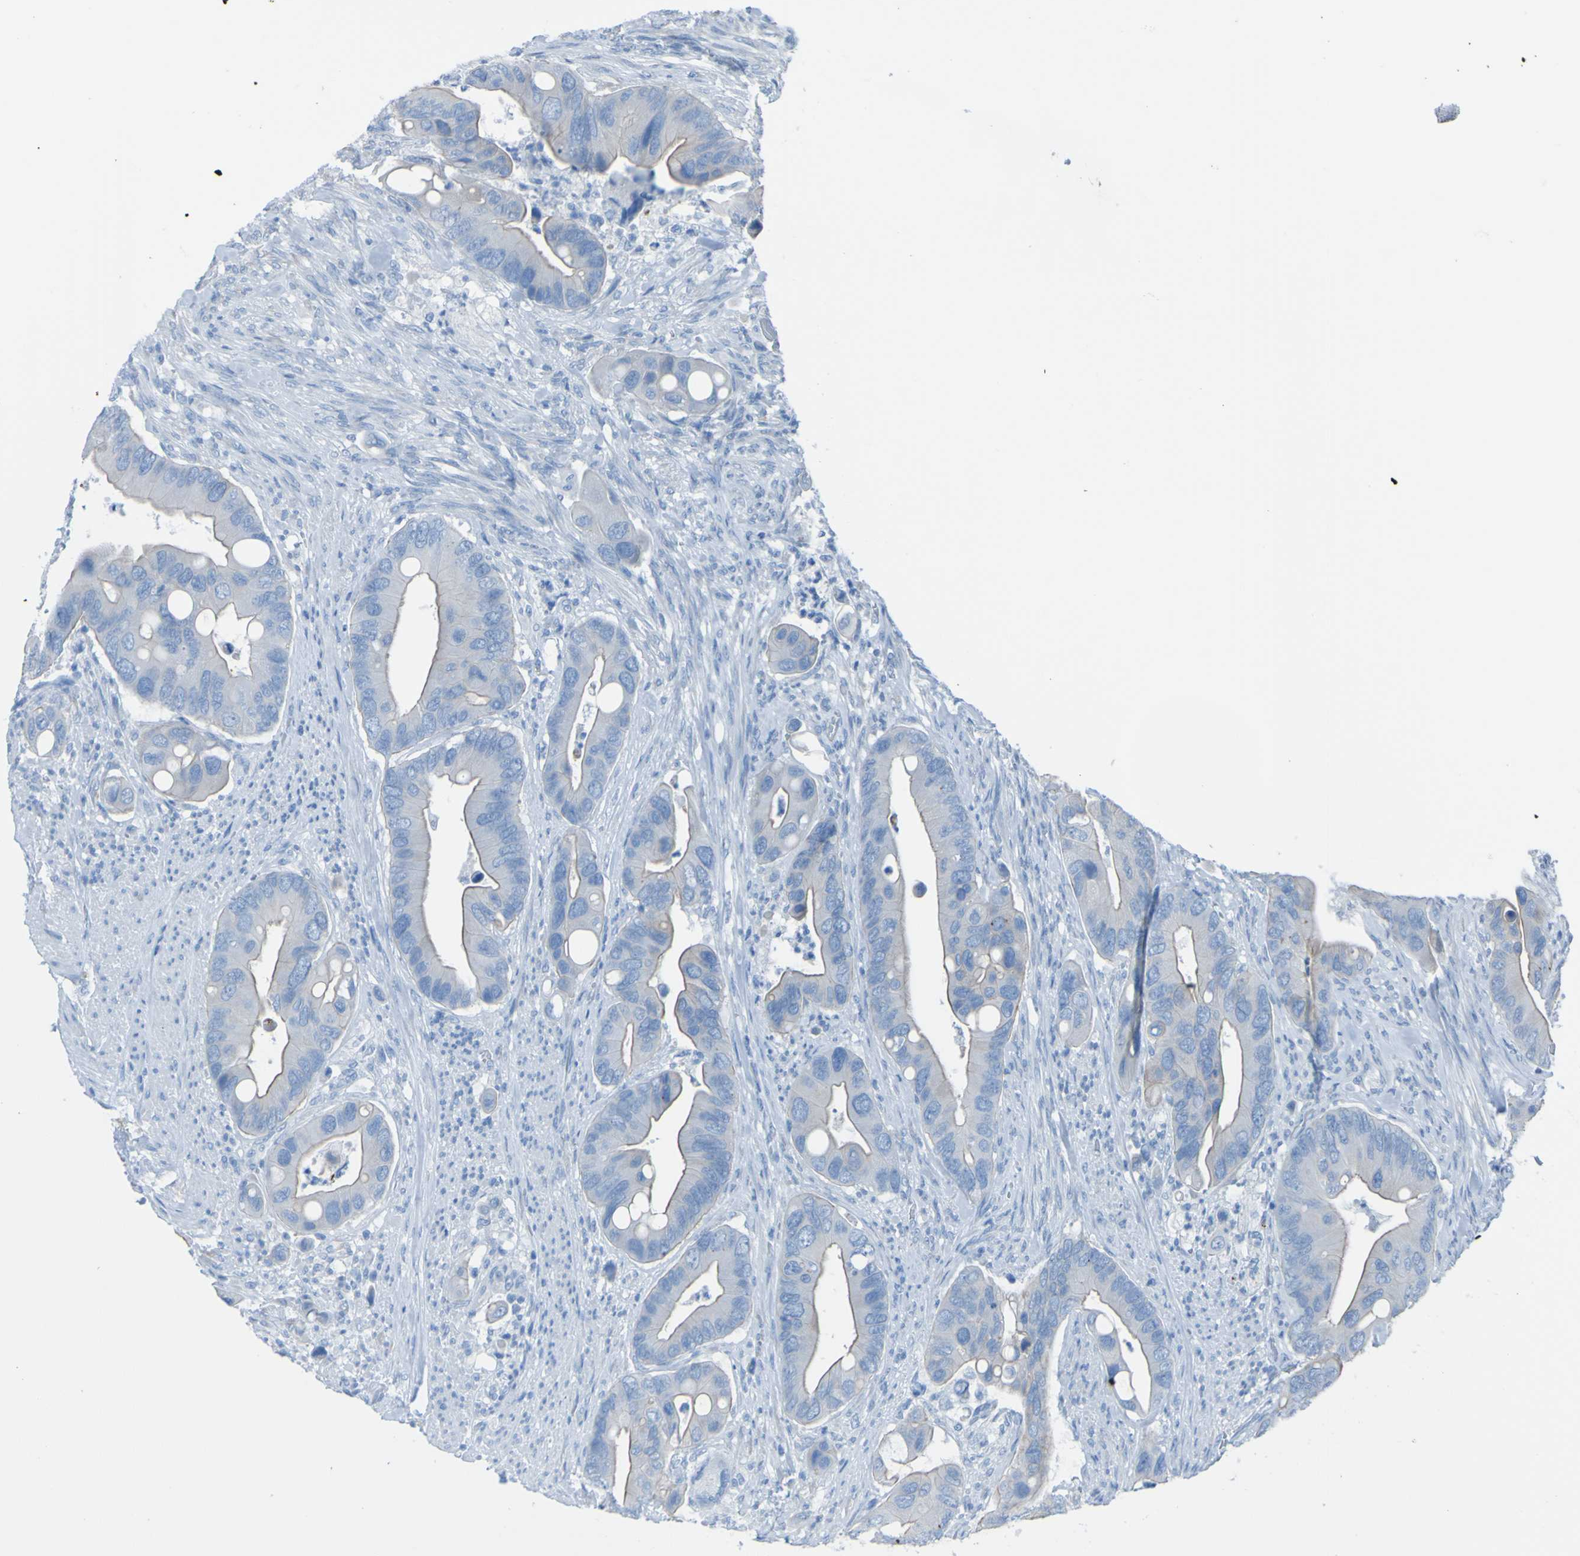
{"staining": {"intensity": "weak", "quantity": "<25%", "location": "cytoplasmic/membranous"}, "tissue": "colorectal cancer", "cell_type": "Tumor cells", "image_type": "cancer", "snomed": [{"axis": "morphology", "description": "Adenocarcinoma, NOS"}, {"axis": "topography", "description": "Rectum"}], "caption": "Immunohistochemistry (IHC) micrograph of neoplastic tissue: adenocarcinoma (colorectal) stained with DAB demonstrates no significant protein positivity in tumor cells. Brightfield microscopy of IHC stained with DAB (3,3'-diaminobenzidine) (brown) and hematoxylin (blue), captured at high magnification.", "gene": "ACMSD", "patient": {"sex": "female", "age": 57}}